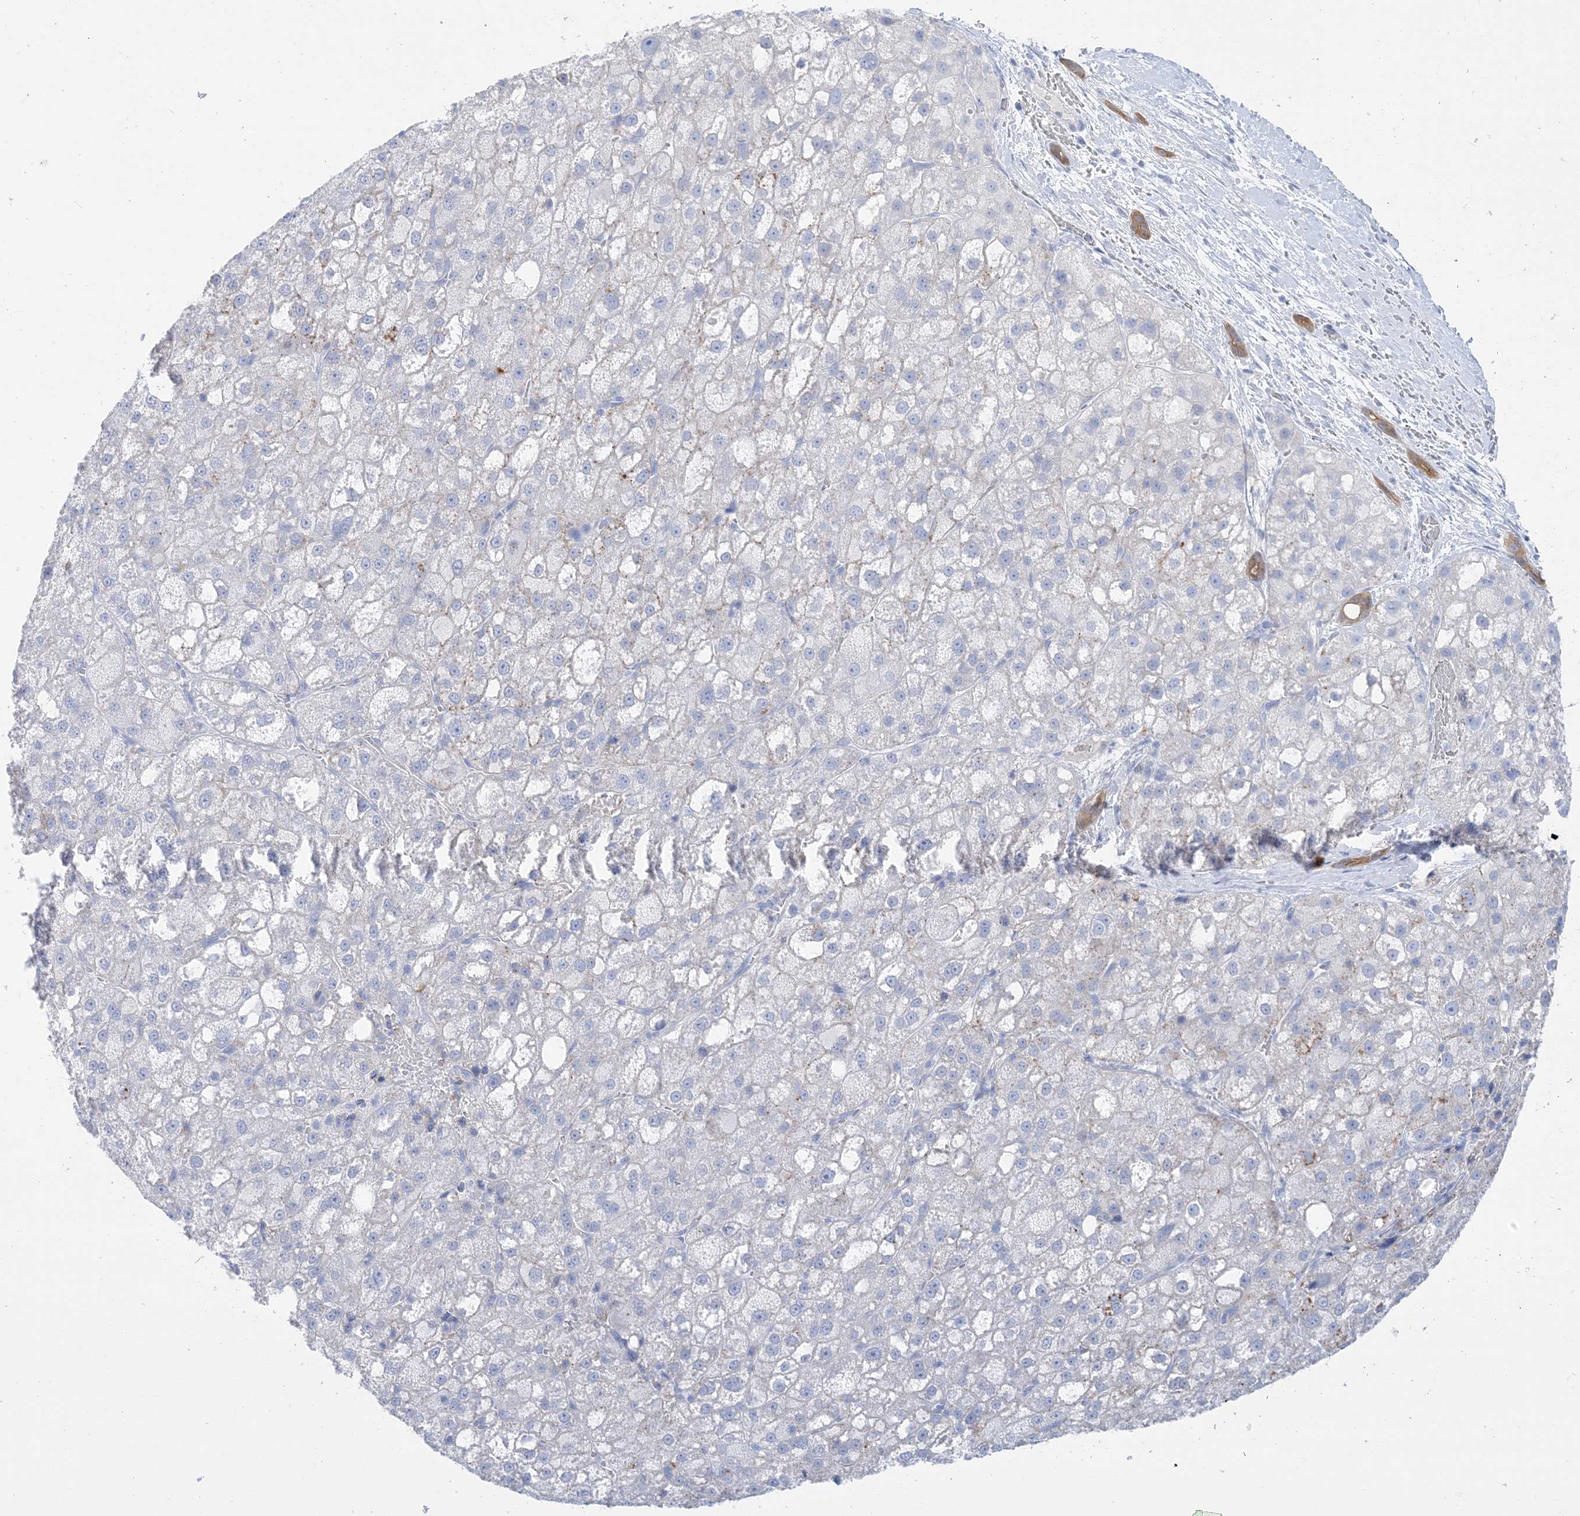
{"staining": {"intensity": "negative", "quantity": "none", "location": "none"}, "tissue": "liver cancer", "cell_type": "Tumor cells", "image_type": "cancer", "snomed": [{"axis": "morphology", "description": "Carcinoma, Hepatocellular, NOS"}, {"axis": "topography", "description": "Liver"}], "caption": "Immunohistochemistry (IHC) of liver cancer exhibits no expression in tumor cells.", "gene": "SH3YL1", "patient": {"sex": "male", "age": 57}}